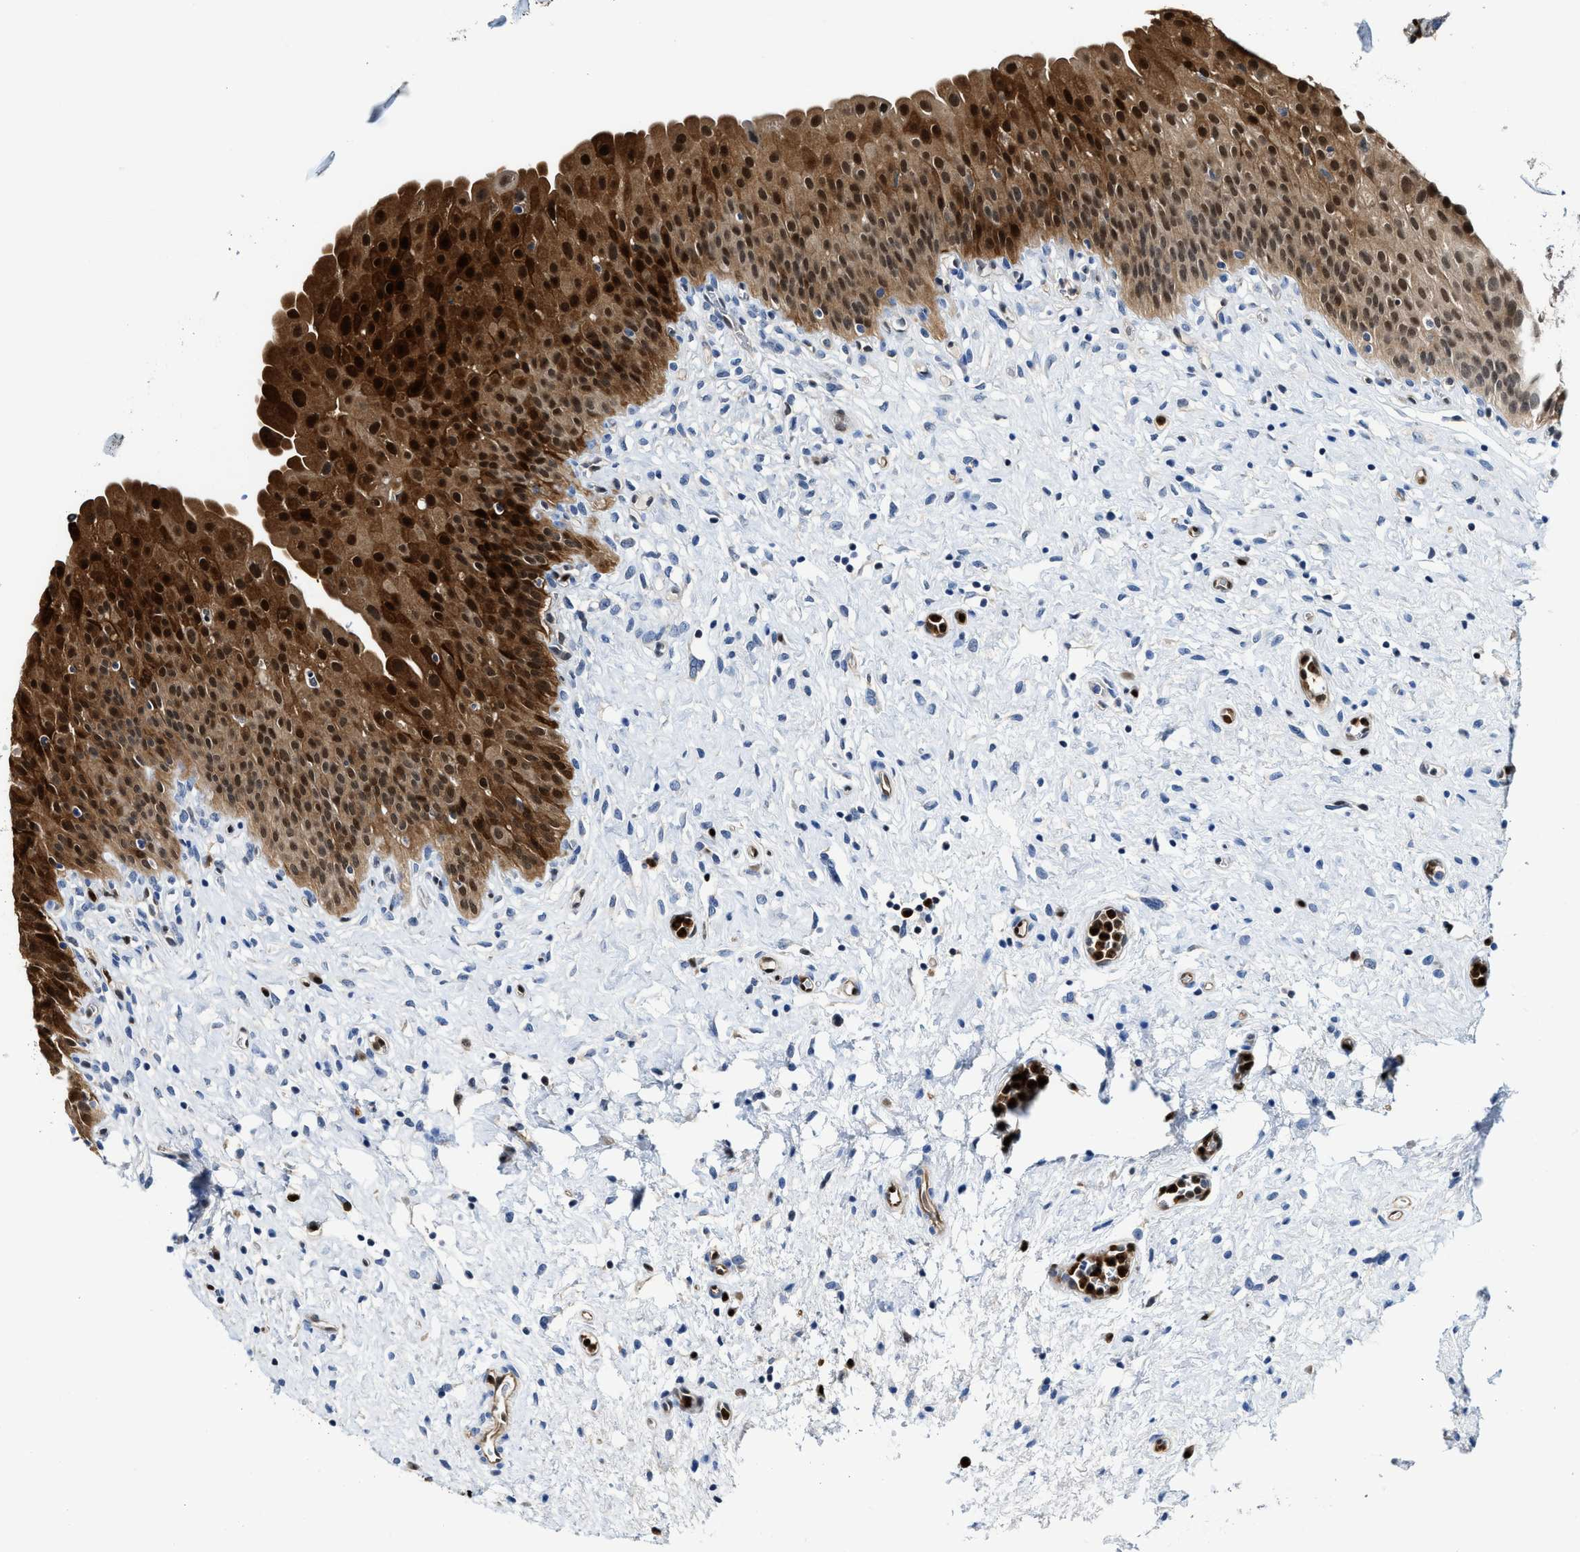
{"staining": {"intensity": "strong", "quantity": ">75%", "location": "cytoplasmic/membranous,nuclear"}, "tissue": "urinary bladder", "cell_type": "Urothelial cells", "image_type": "normal", "snomed": [{"axis": "morphology", "description": "Normal tissue, NOS"}, {"axis": "topography", "description": "Urinary bladder"}], "caption": "The micrograph reveals immunohistochemical staining of benign urinary bladder. There is strong cytoplasmic/membranous,nuclear positivity is identified in approximately >75% of urothelial cells.", "gene": "LTA4H", "patient": {"sex": "male", "age": 46}}